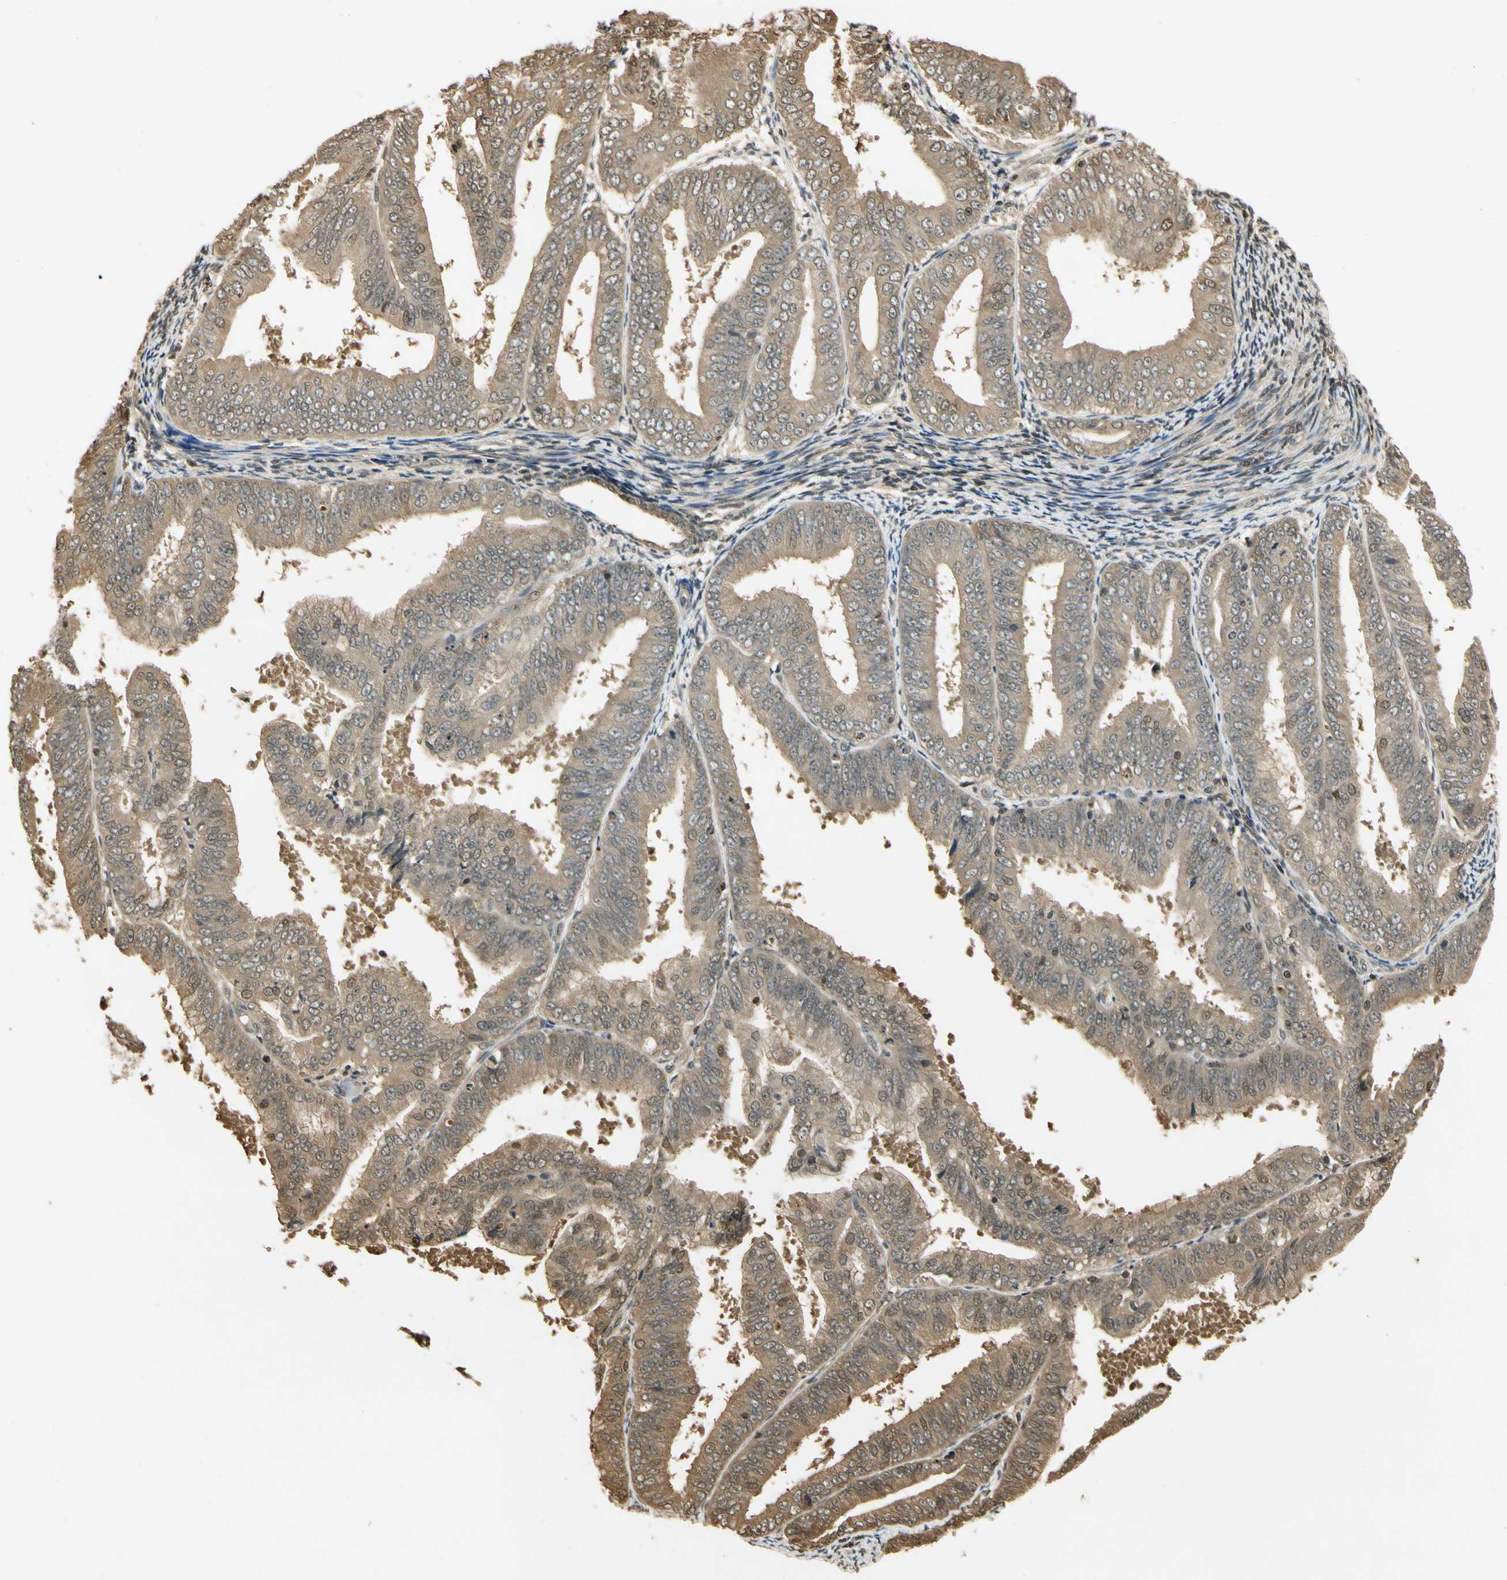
{"staining": {"intensity": "weak", "quantity": ">75%", "location": "cytoplasmic/membranous"}, "tissue": "endometrial cancer", "cell_type": "Tumor cells", "image_type": "cancer", "snomed": [{"axis": "morphology", "description": "Adenocarcinoma, NOS"}, {"axis": "topography", "description": "Endometrium"}], "caption": "Approximately >75% of tumor cells in human adenocarcinoma (endometrial) reveal weak cytoplasmic/membranous protein positivity as visualized by brown immunohistochemical staining.", "gene": "SOD1", "patient": {"sex": "female", "age": 63}}